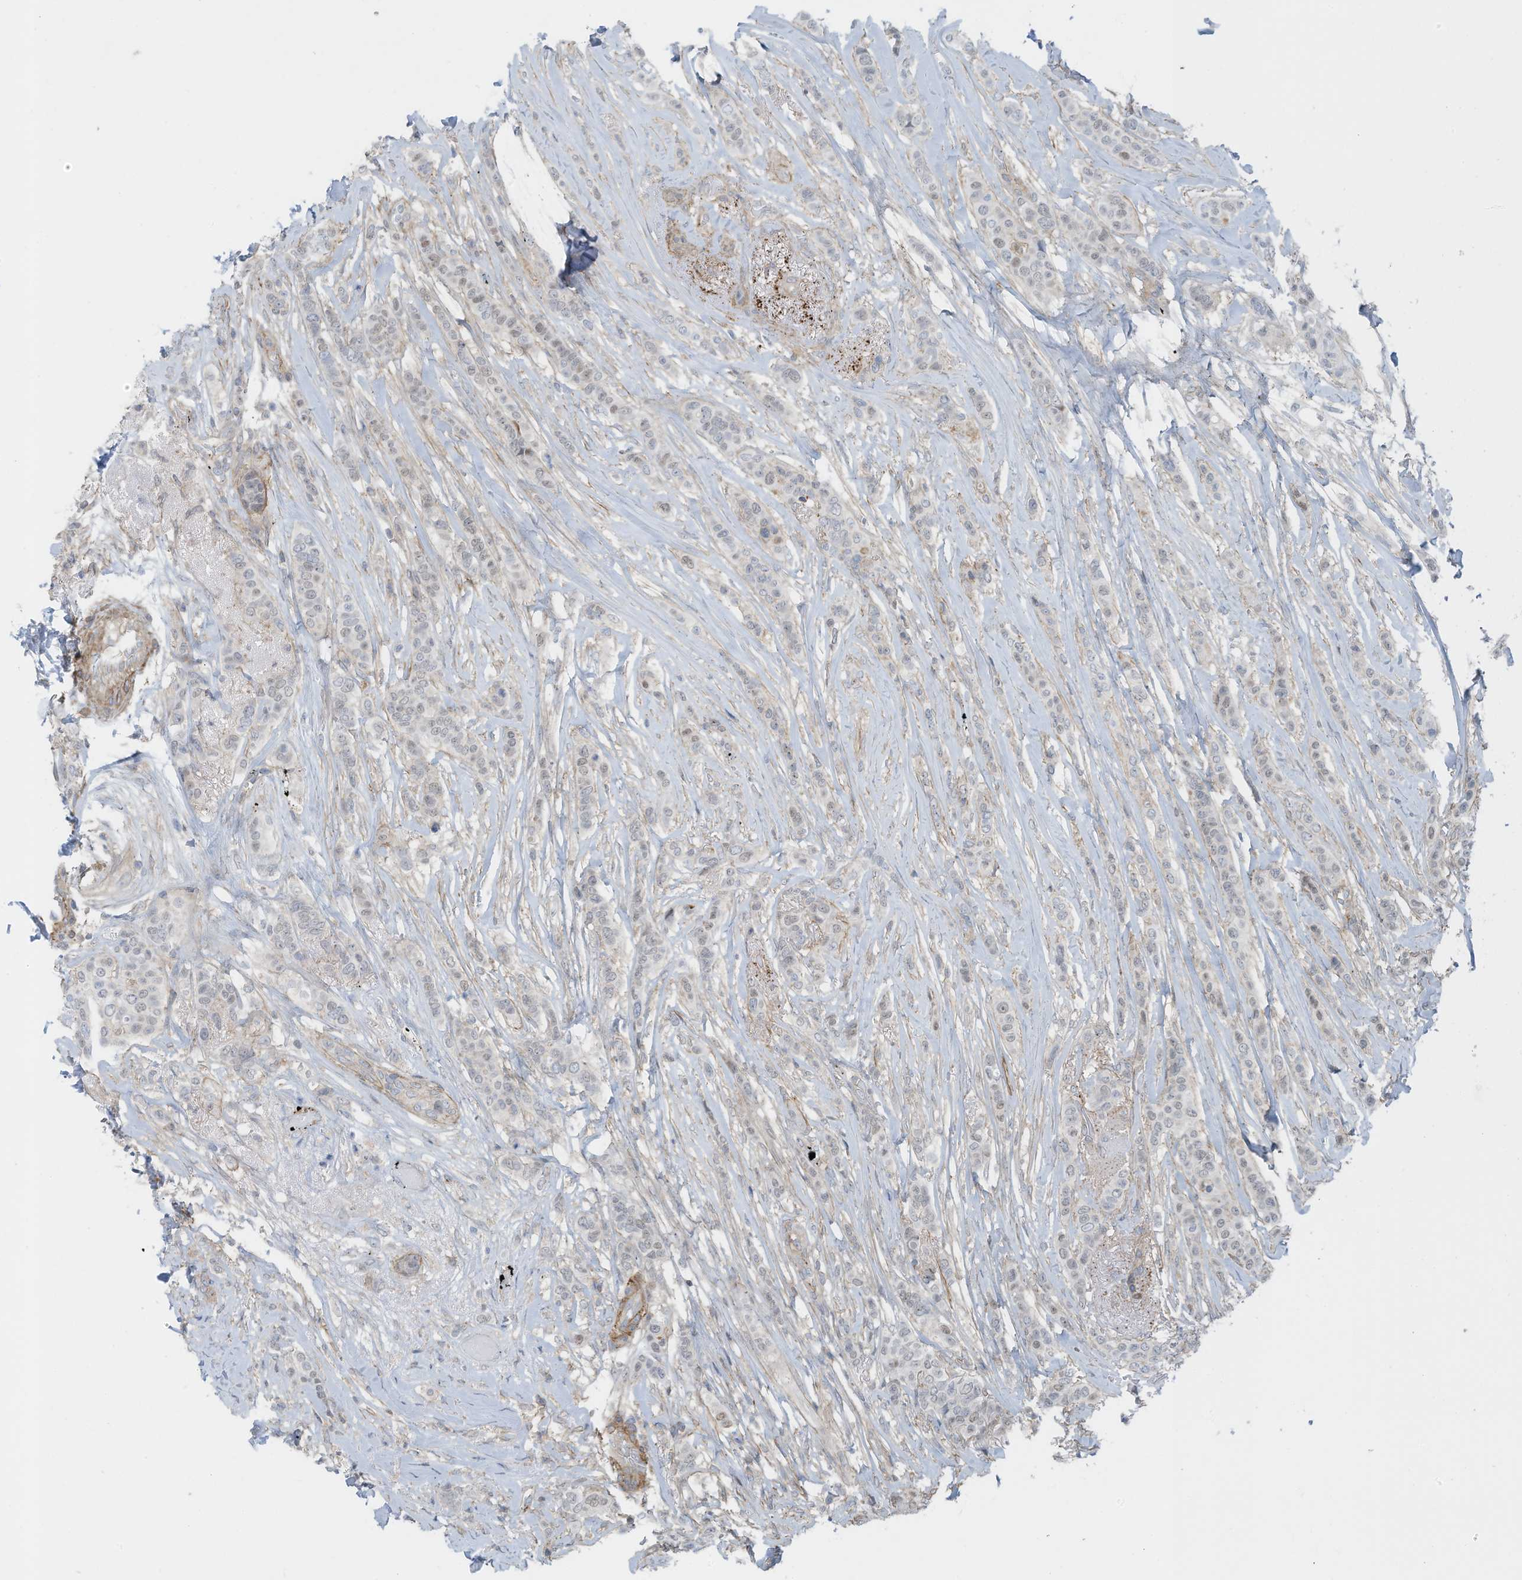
{"staining": {"intensity": "negative", "quantity": "none", "location": "none"}, "tissue": "breast cancer", "cell_type": "Tumor cells", "image_type": "cancer", "snomed": [{"axis": "morphology", "description": "Lobular carcinoma"}, {"axis": "topography", "description": "Breast"}], "caption": "This is an IHC image of lobular carcinoma (breast). There is no positivity in tumor cells.", "gene": "ZNF846", "patient": {"sex": "female", "age": 51}}